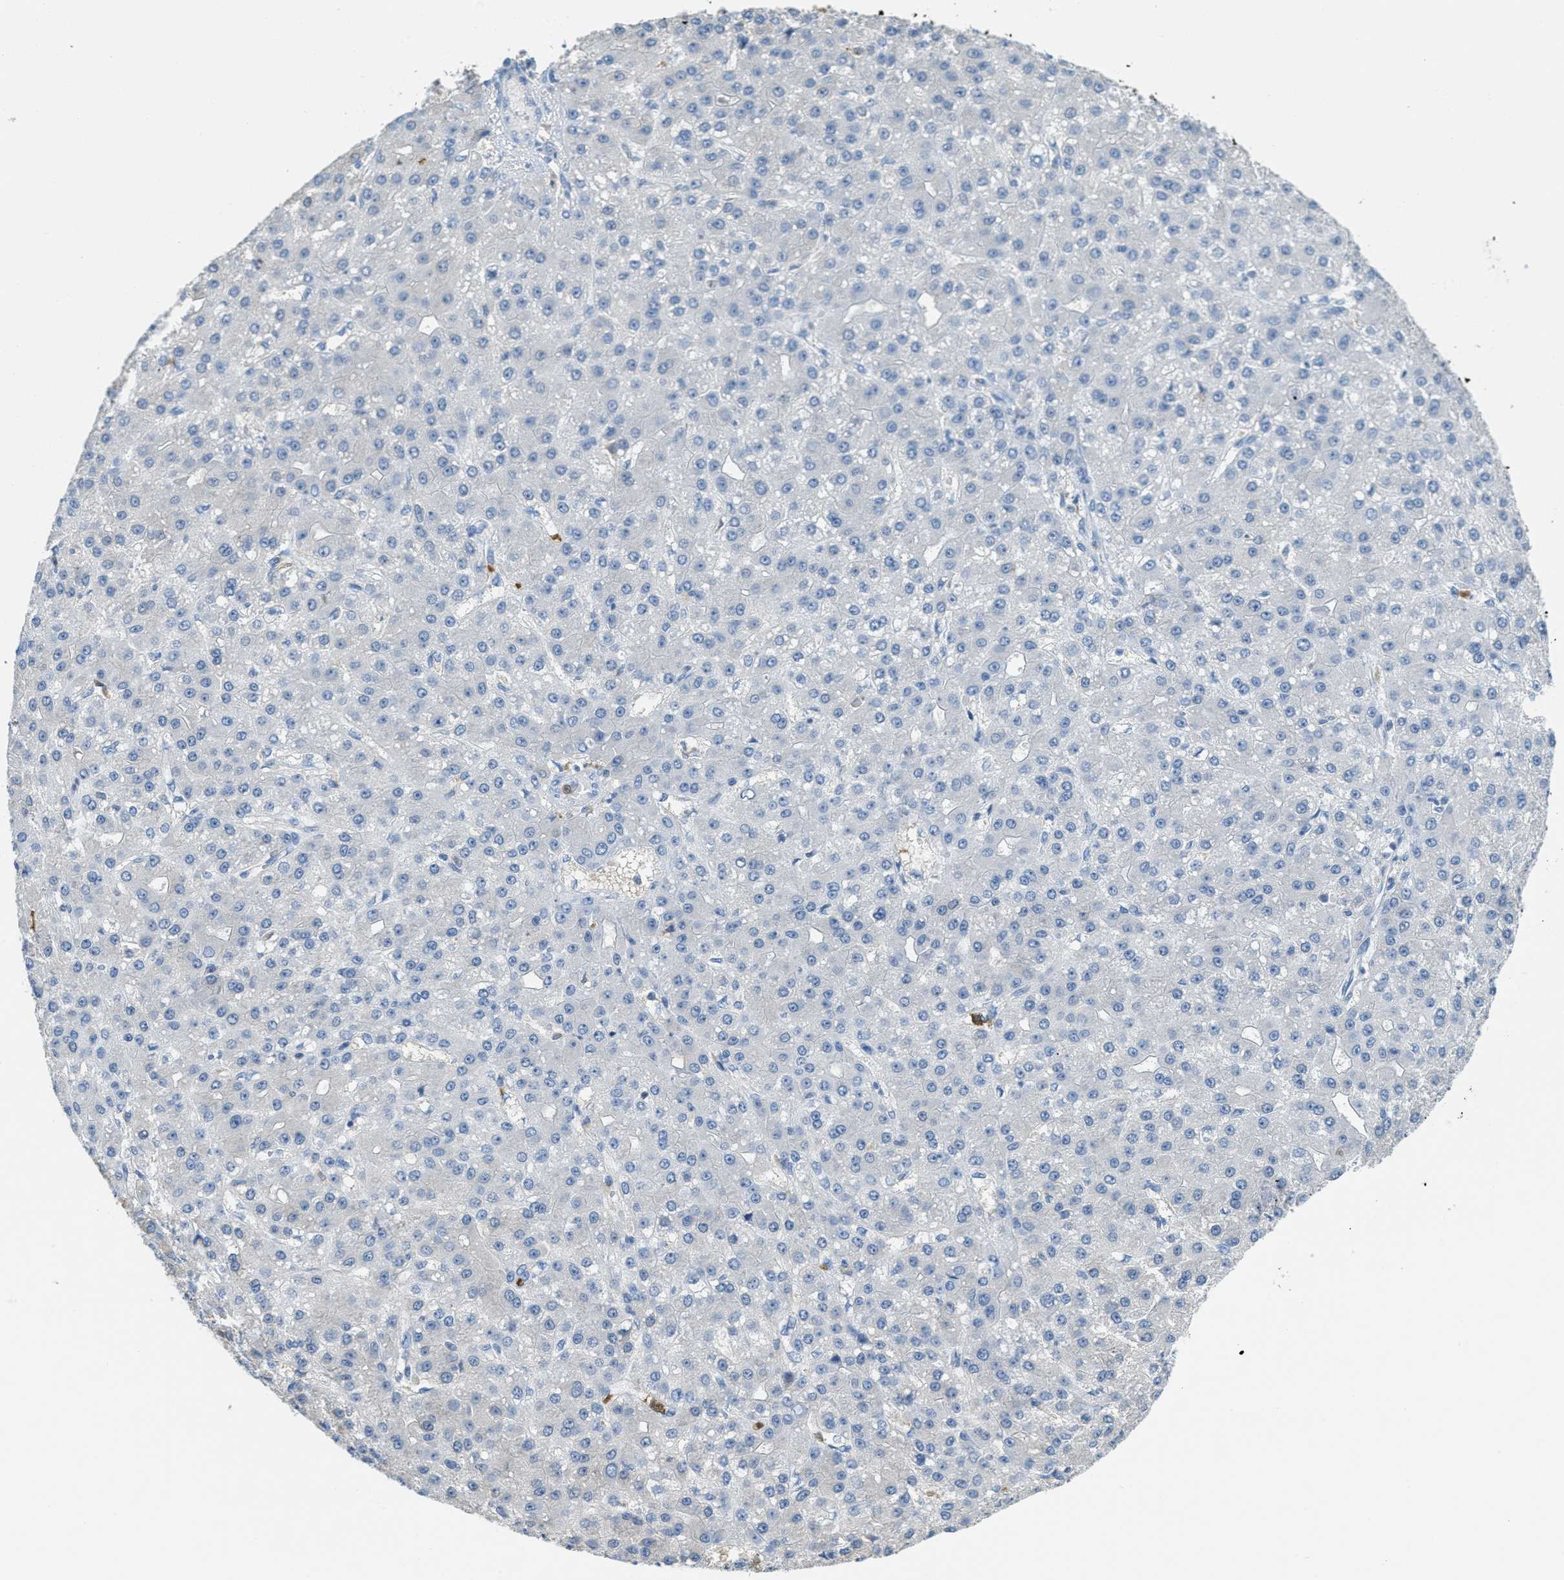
{"staining": {"intensity": "negative", "quantity": "none", "location": "none"}, "tissue": "liver cancer", "cell_type": "Tumor cells", "image_type": "cancer", "snomed": [{"axis": "morphology", "description": "Carcinoma, Hepatocellular, NOS"}, {"axis": "topography", "description": "Liver"}], "caption": "High power microscopy histopathology image of an immunohistochemistry (IHC) histopathology image of hepatocellular carcinoma (liver), revealing no significant staining in tumor cells.", "gene": "SERPINB1", "patient": {"sex": "male", "age": 67}}